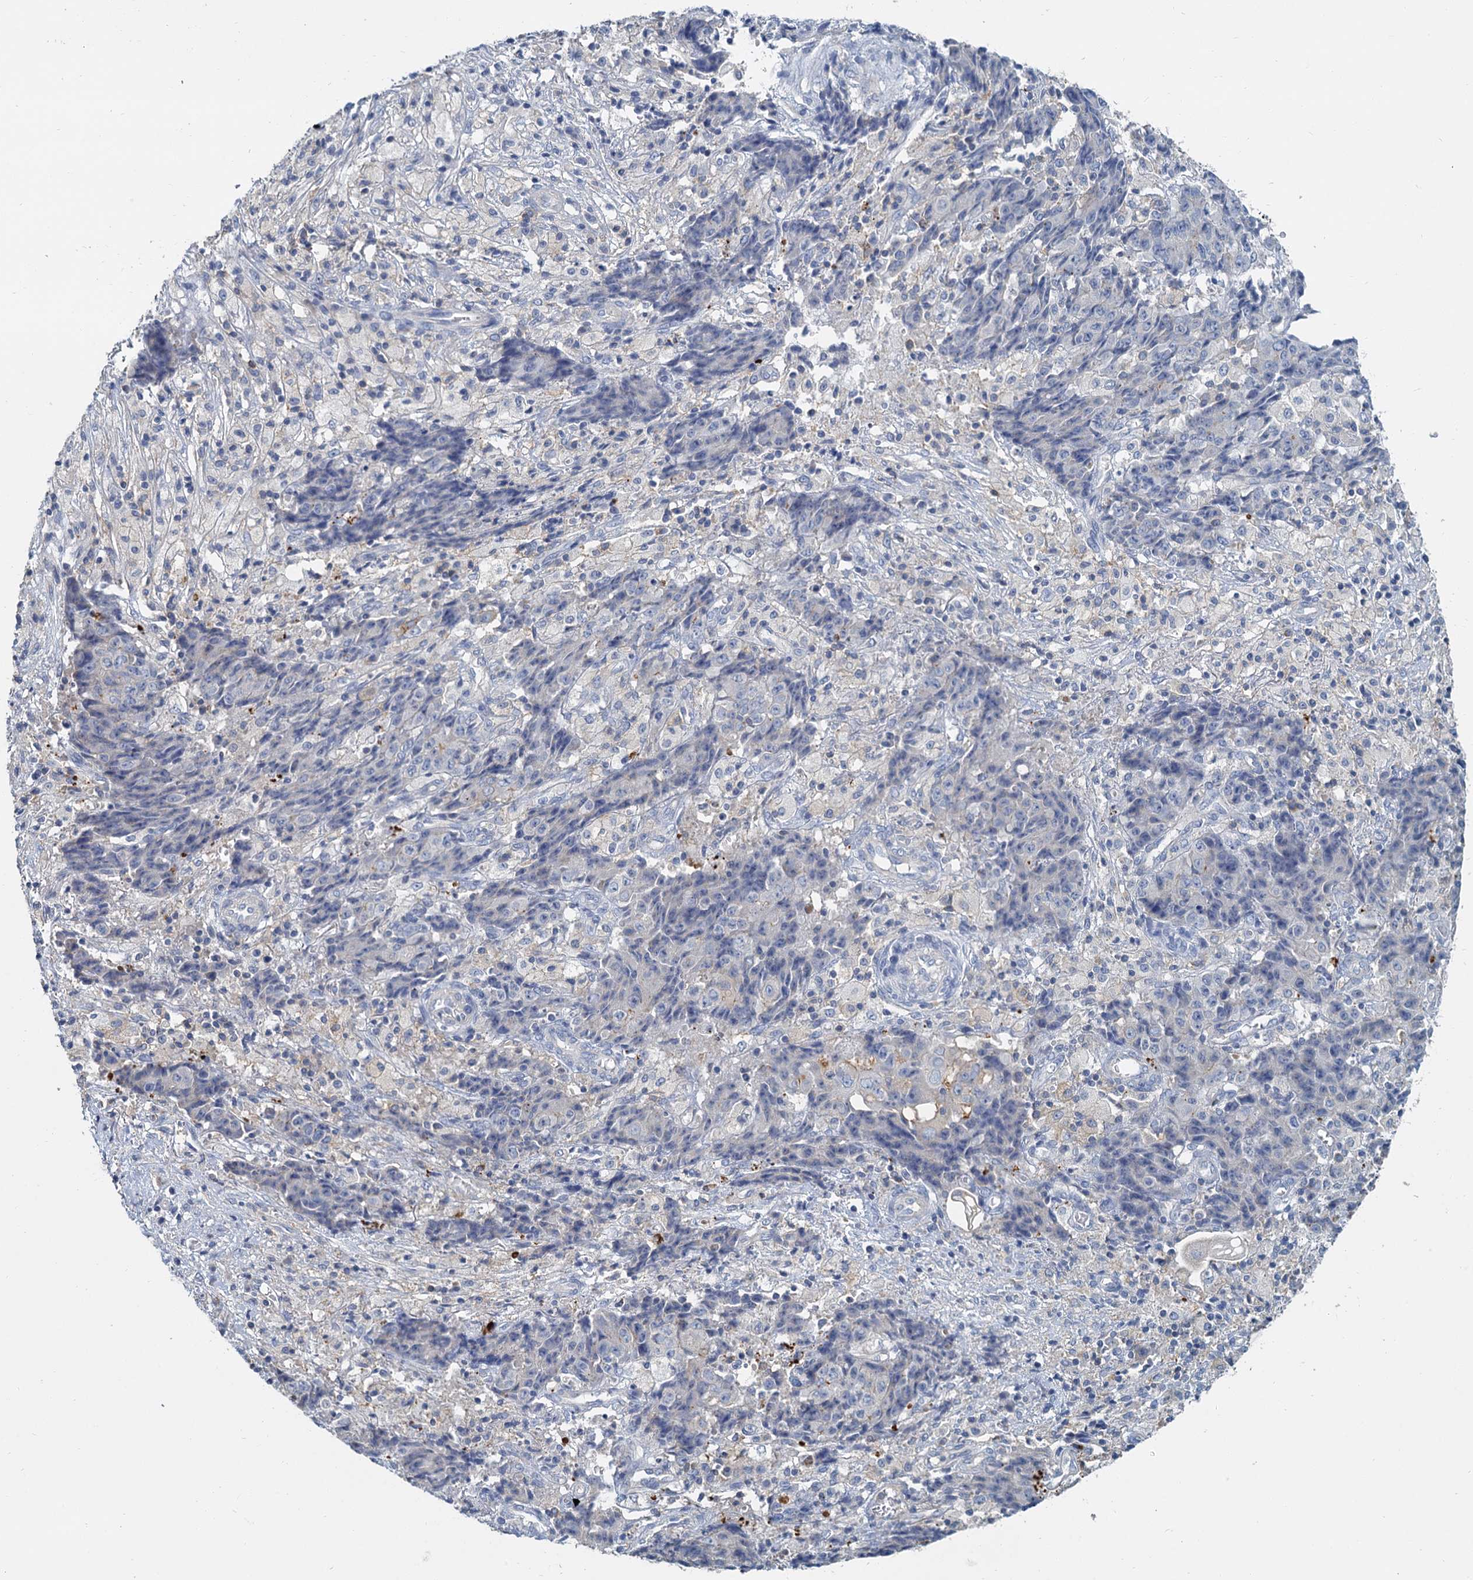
{"staining": {"intensity": "negative", "quantity": "none", "location": "none"}, "tissue": "ovarian cancer", "cell_type": "Tumor cells", "image_type": "cancer", "snomed": [{"axis": "morphology", "description": "Carcinoma, endometroid"}, {"axis": "topography", "description": "Ovary"}], "caption": "Immunohistochemistry image of neoplastic tissue: human endometroid carcinoma (ovarian) stained with DAB exhibits no significant protein staining in tumor cells. (Immunohistochemistry, brightfield microscopy, high magnification).", "gene": "ACSM3", "patient": {"sex": "female", "age": 42}}